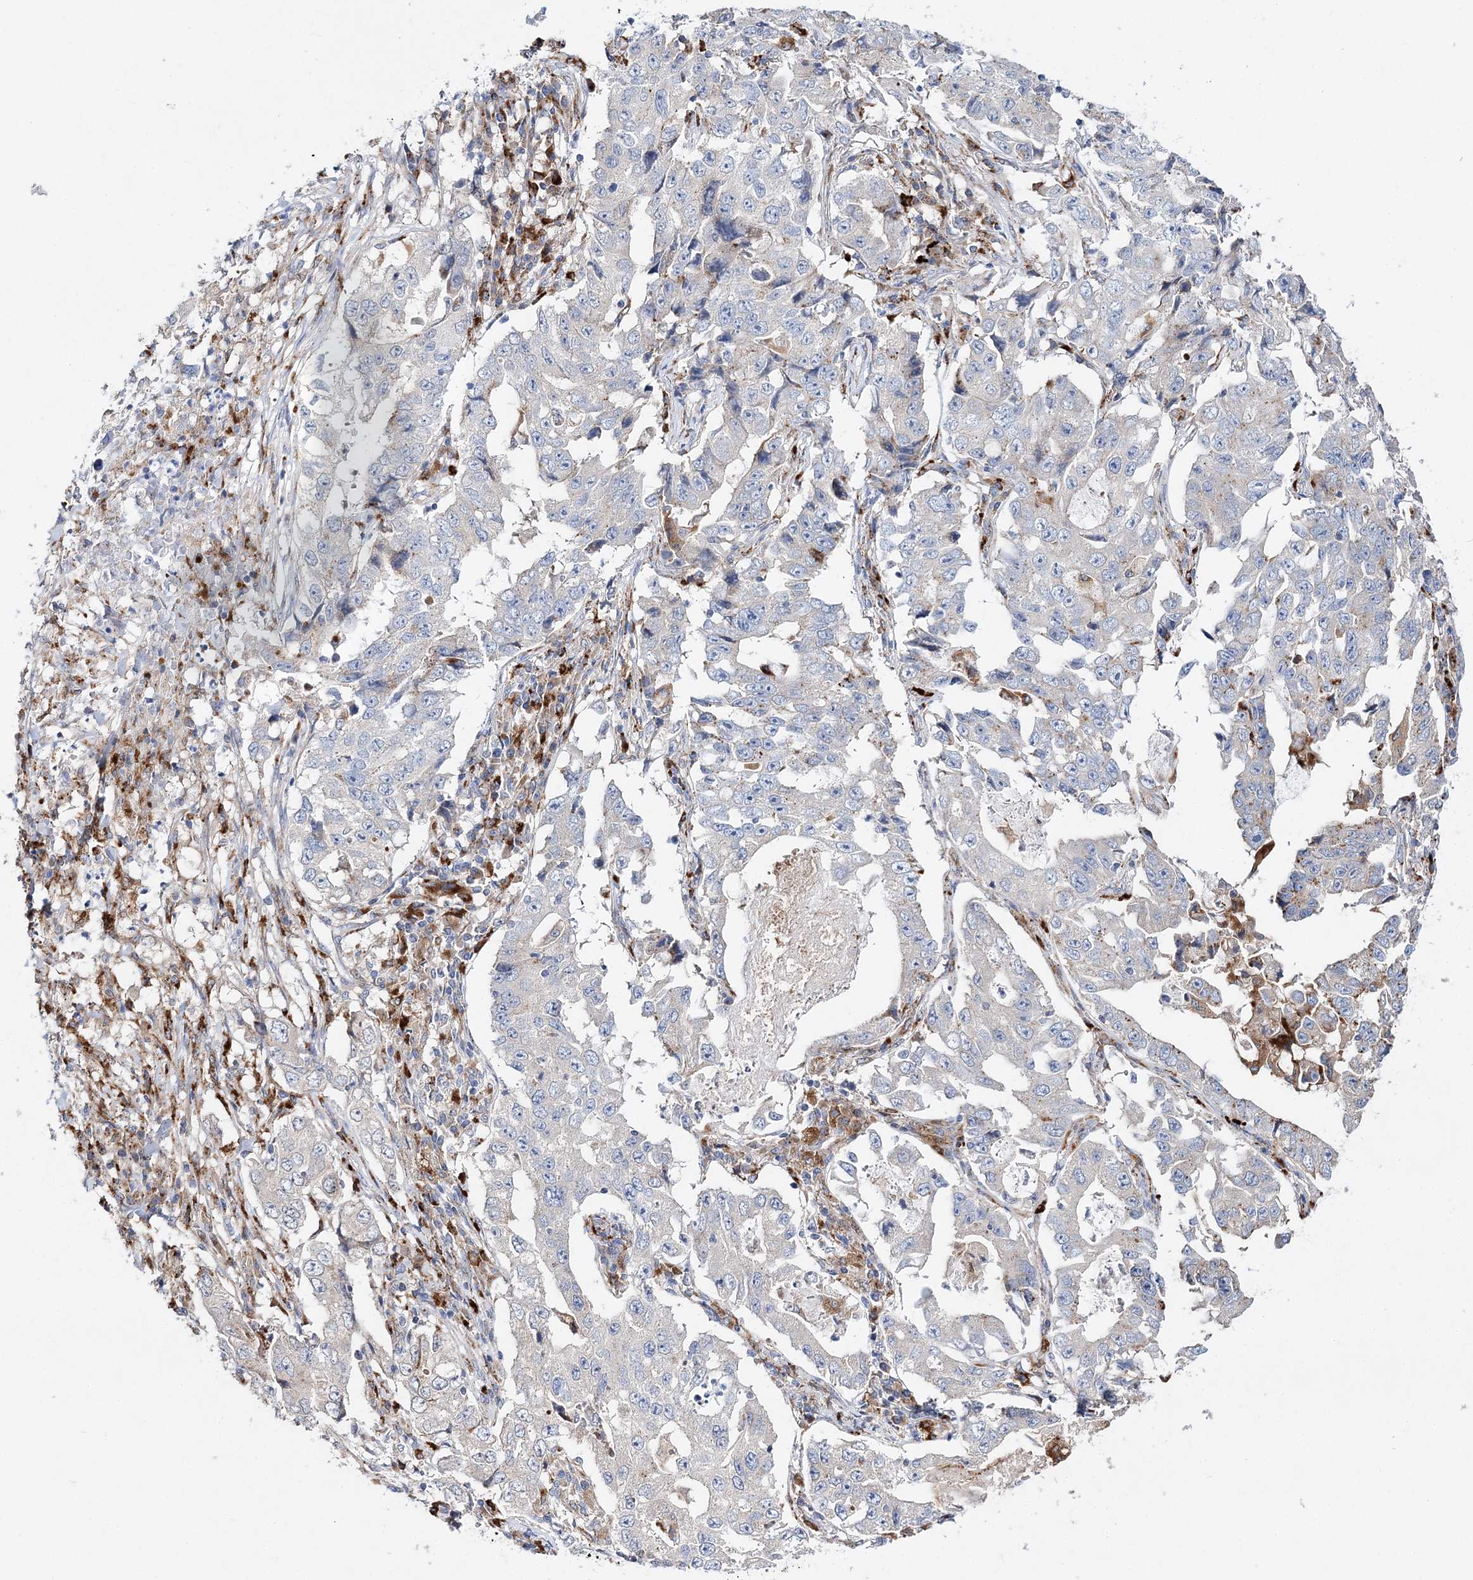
{"staining": {"intensity": "negative", "quantity": "none", "location": "none"}, "tissue": "lung cancer", "cell_type": "Tumor cells", "image_type": "cancer", "snomed": [{"axis": "morphology", "description": "Adenocarcinoma, NOS"}, {"axis": "topography", "description": "Lung"}], "caption": "There is no significant staining in tumor cells of adenocarcinoma (lung).", "gene": "C3orf38", "patient": {"sex": "female", "age": 51}}